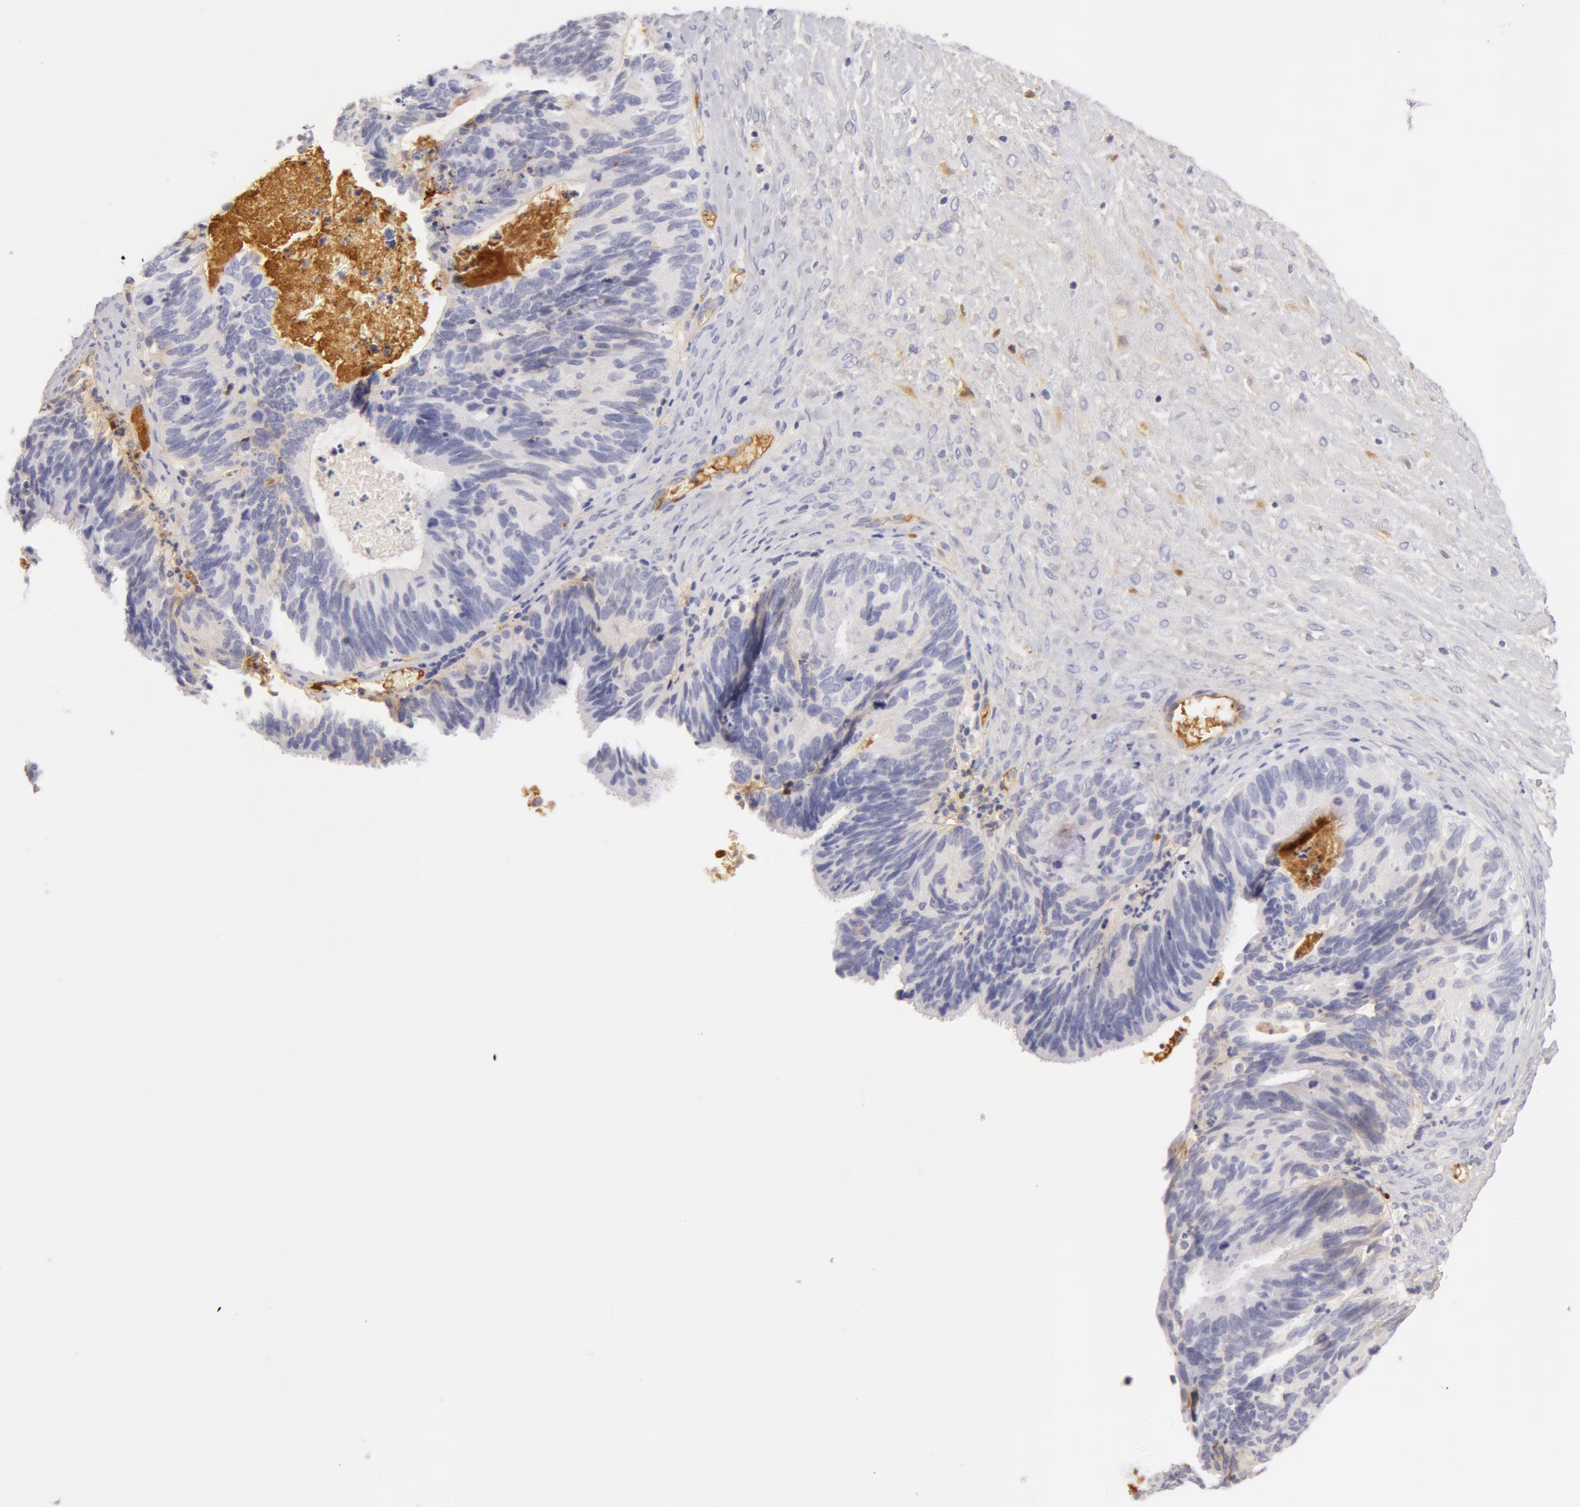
{"staining": {"intensity": "negative", "quantity": "none", "location": "none"}, "tissue": "ovarian cancer", "cell_type": "Tumor cells", "image_type": "cancer", "snomed": [{"axis": "morphology", "description": "Carcinoma, endometroid"}, {"axis": "topography", "description": "Ovary"}], "caption": "A micrograph of human ovarian cancer (endometroid carcinoma) is negative for staining in tumor cells.", "gene": "AHSG", "patient": {"sex": "female", "age": 52}}